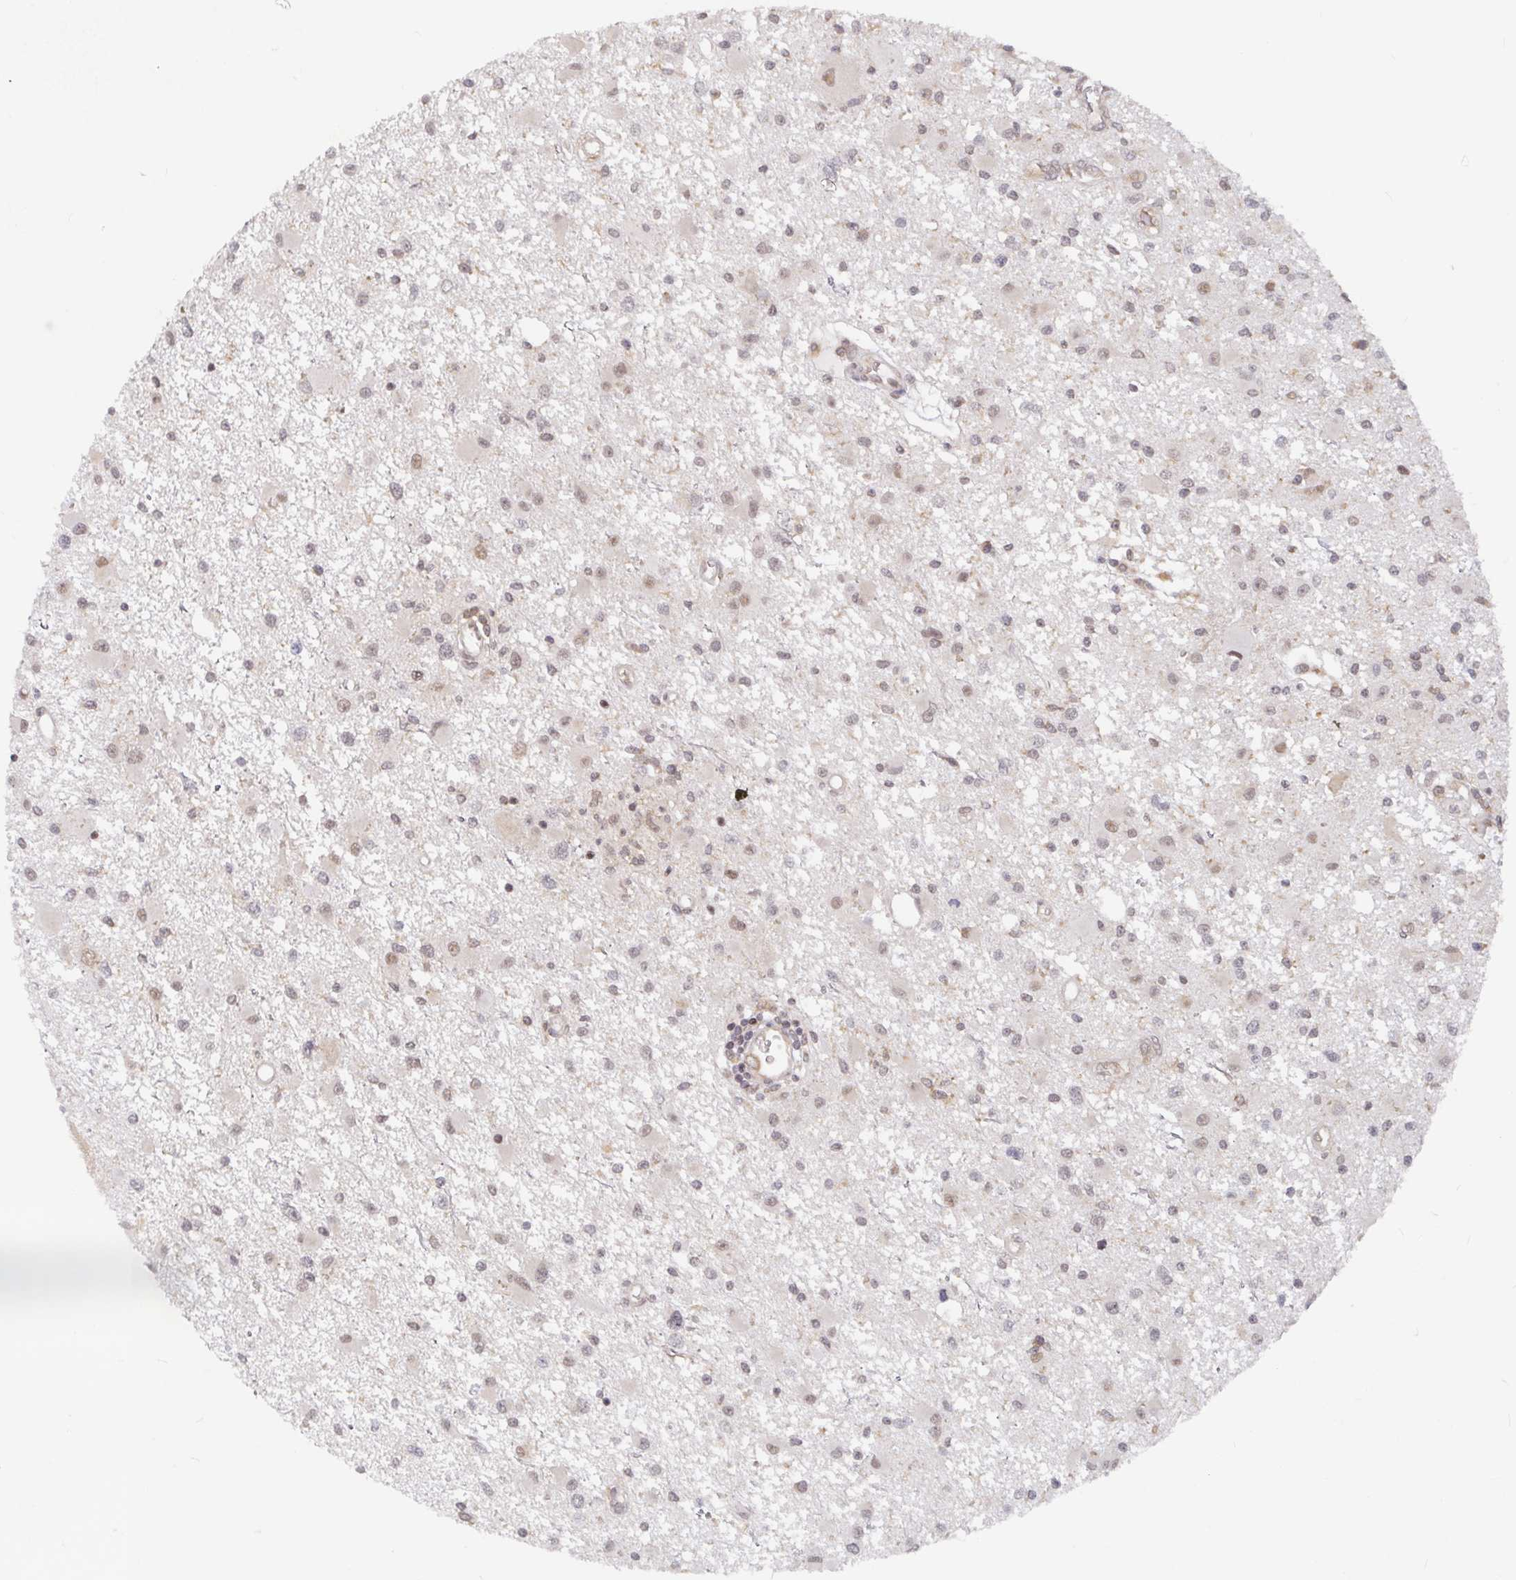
{"staining": {"intensity": "weak", "quantity": "25%-75%", "location": "cytoplasmic/membranous,nuclear"}, "tissue": "glioma", "cell_type": "Tumor cells", "image_type": "cancer", "snomed": [{"axis": "morphology", "description": "Glioma, malignant, High grade"}, {"axis": "topography", "description": "Brain"}], "caption": "This photomicrograph exhibits IHC staining of human high-grade glioma (malignant), with low weak cytoplasmic/membranous and nuclear staining in approximately 25%-75% of tumor cells.", "gene": "ALG1", "patient": {"sex": "male", "age": 54}}